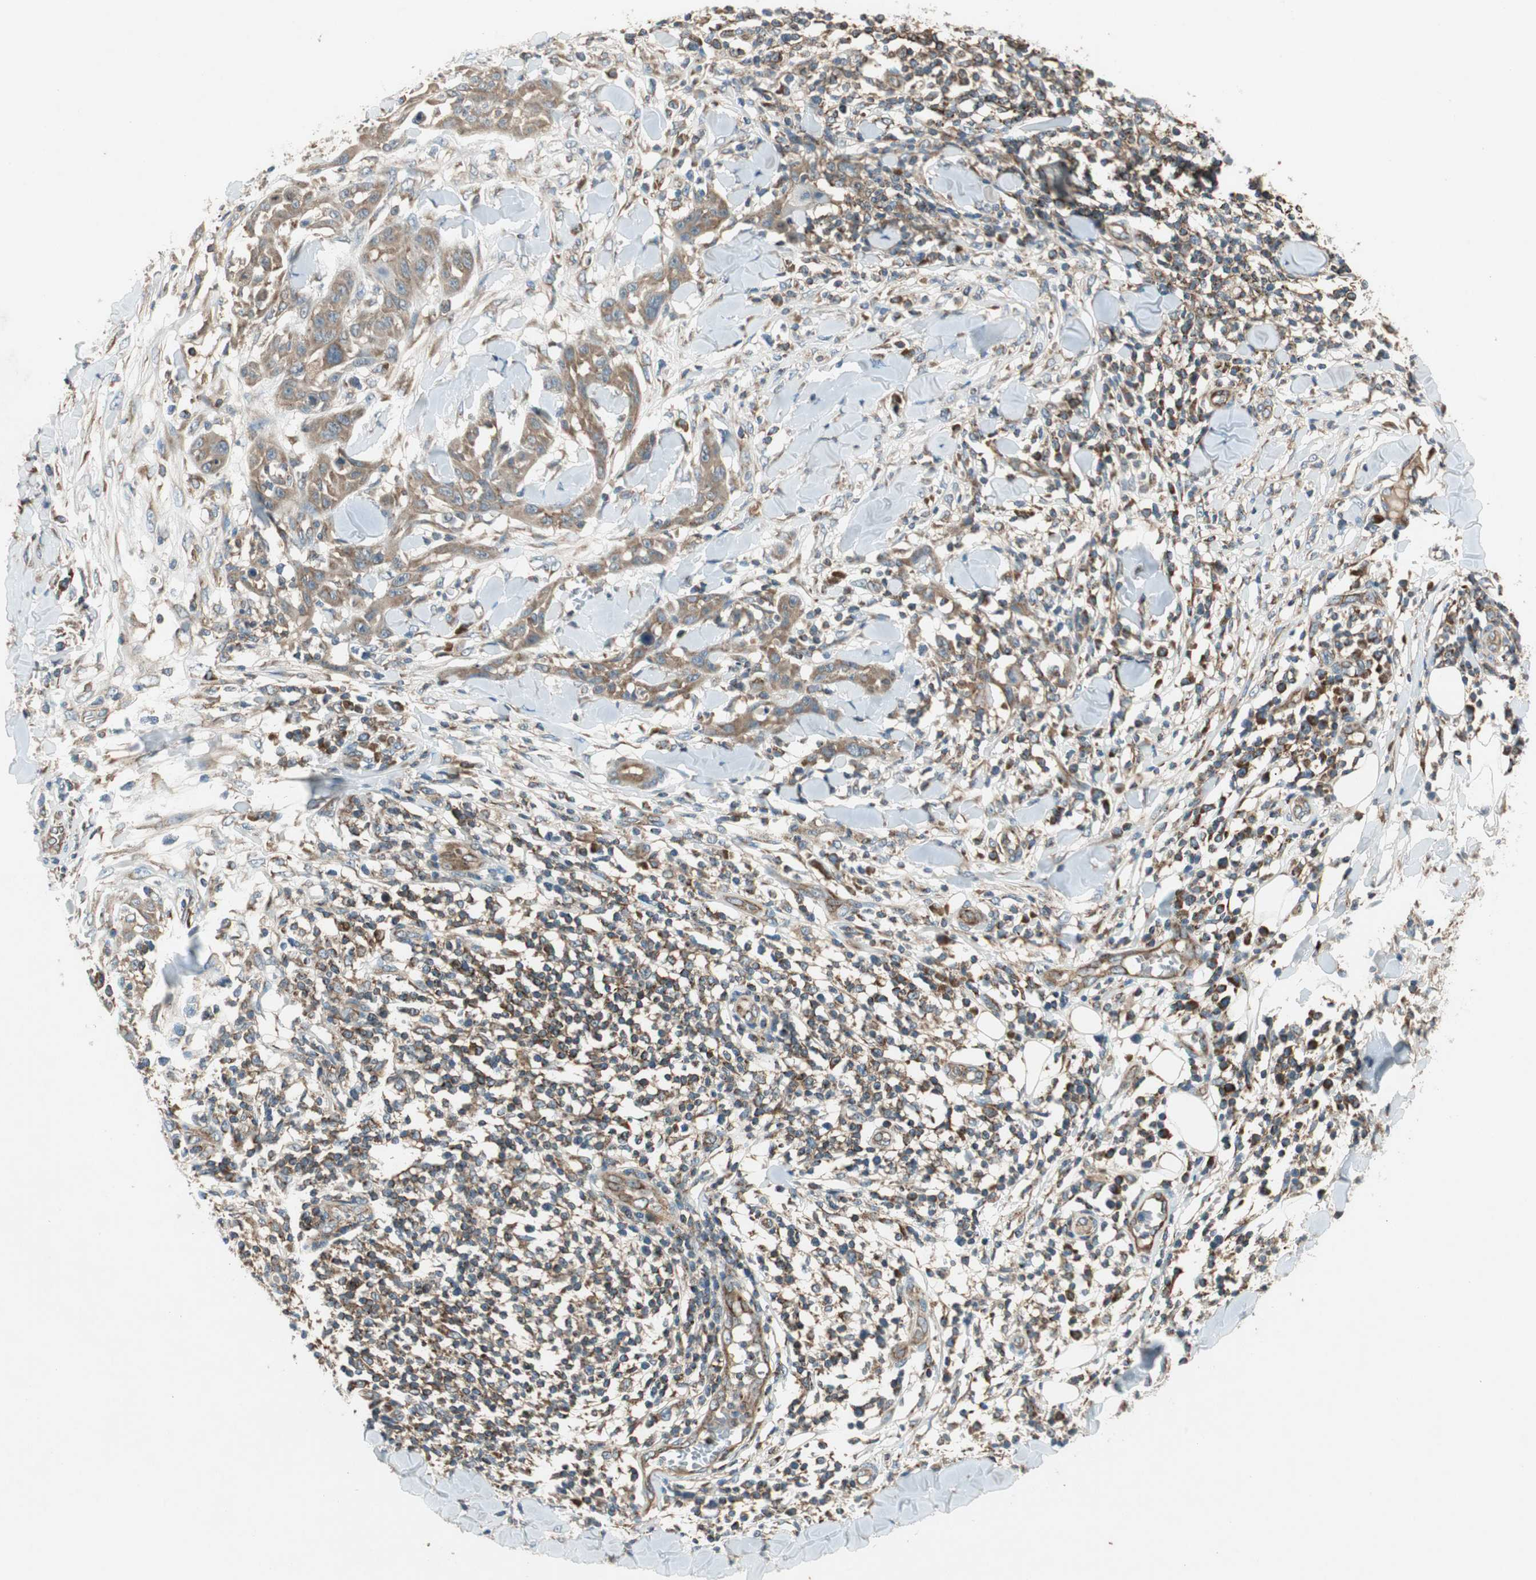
{"staining": {"intensity": "moderate", "quantity": ">75%", "location": "cytoplasmic/membranous"}, "tissue": "skin cancer", "cell_type": "Tumor cells", "image_type": "cancer", "snomed": [{"axis": "morphology", "description": "Squamous cell carcinoma, NOS"}, {"axis": "topography", "description": "Skin"}], "caption": "Immunohistochemistry (IHC) image of human skin cancer stained for a protein (brown), which demonstrates medium levels of moderate cytoplasmic/membranous expression in approximately >75% of tumor cells.", "gene": "CHADL", "patient": {"sex": "male", "age": 24}}